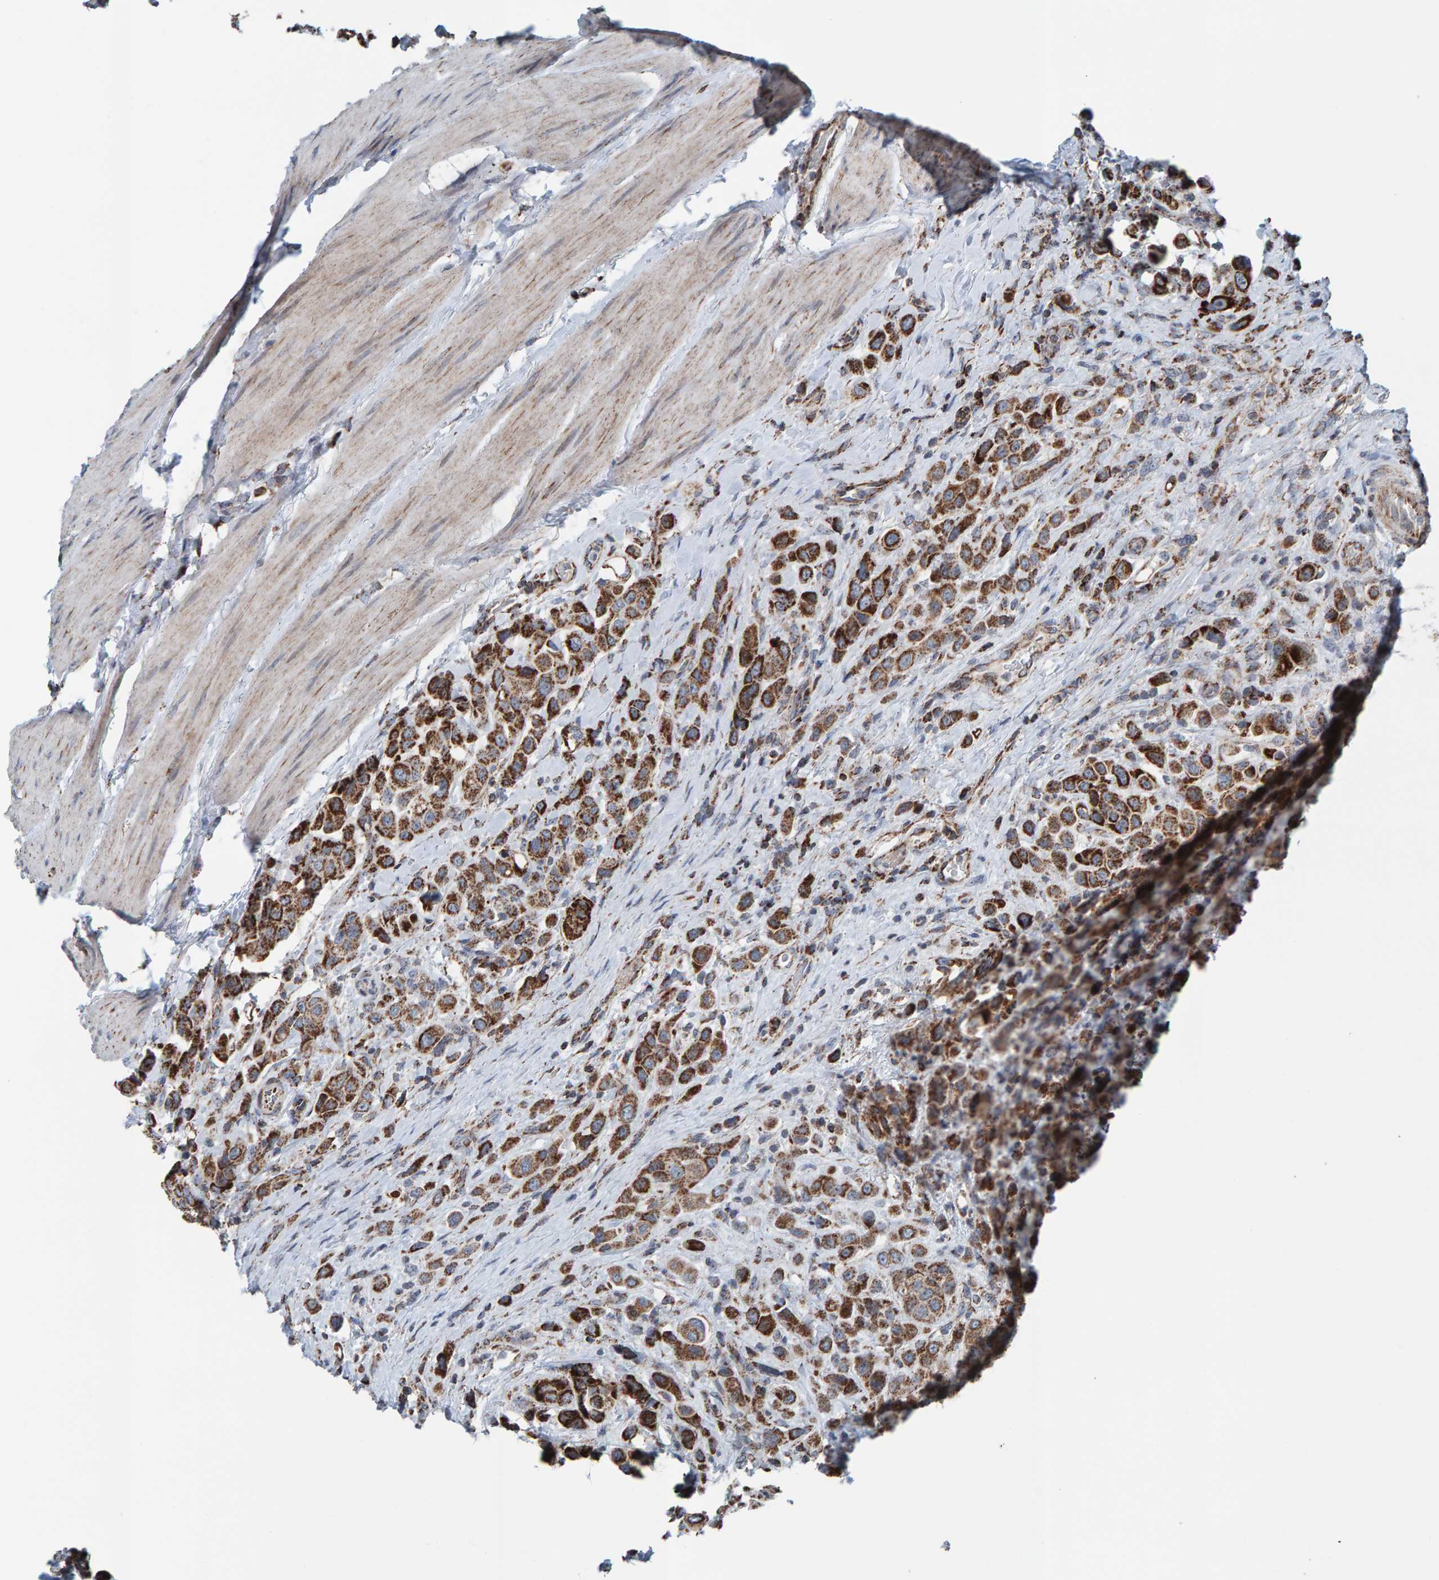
{"staining": {"intensity": "strong", "quantity": ">75%", "location": "cytoplasmic/membranous"}, "tissue": "urothelial cancer", "cell_type": "Tumor cells", "image_type": "cancer", "snomed": [{"axis": "morphology", "description": "Urothelial carcinoma, High grade"}, {"axis": "topography", "description": "Urinary bladder"}], "caption": "Immunohistochemical staining of urothelial cancer displays high levels of strong cytoplasmic/membranous protein positivity in about >75% of tumor cells. (DAB (3,3'-diaminobenzidine) = brown stain, brightfield microscopy at high magnification).", "gene": "ZNF48", "patient": {"sex": "male", "age": 50}}